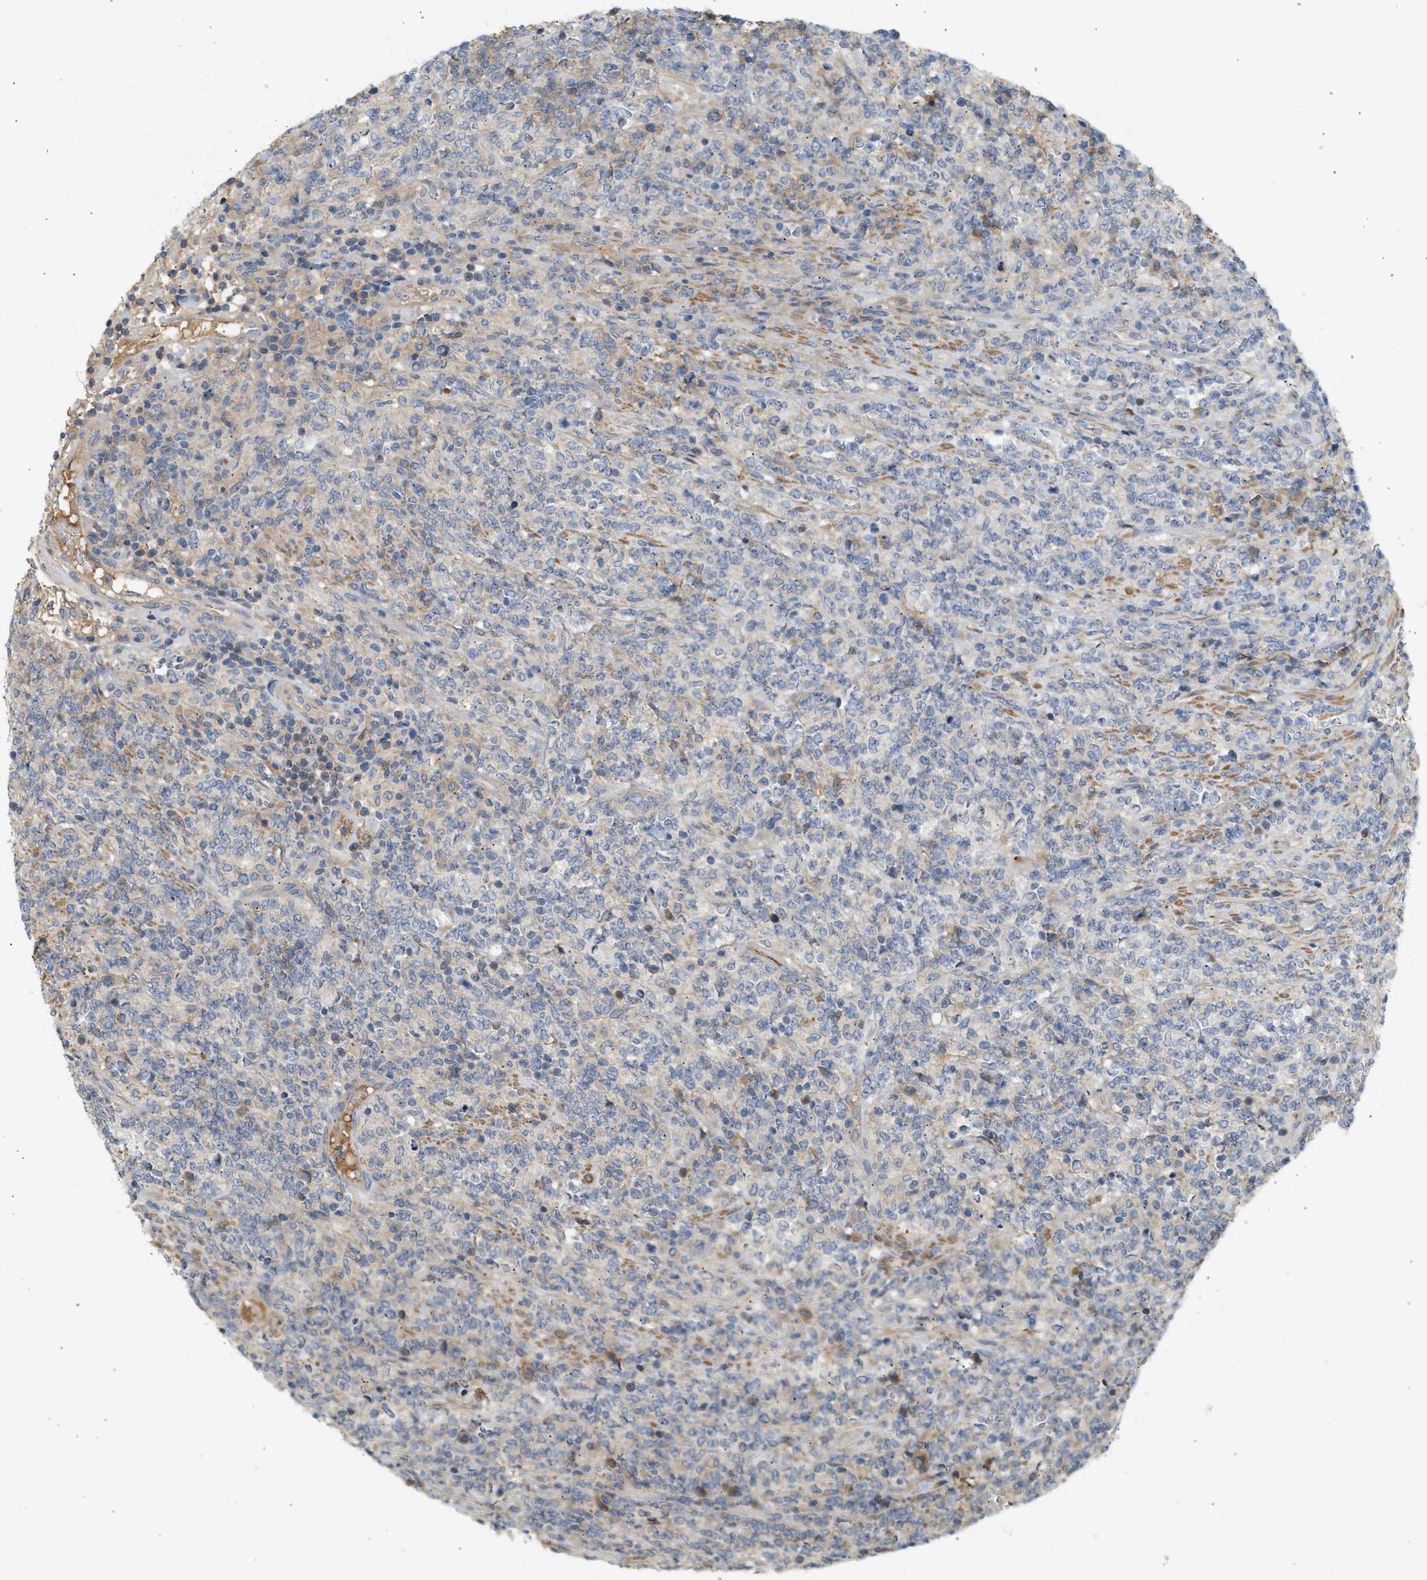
{"staining": {"intensity": "negative", "quantity": "none", "location": "none"}, "tissue": "lymphoma", "cell_type": "Tumor cells", "image_type": "cancer", "snomed": [{"axis": "morphology", "description": "Malignant lymphoma, non-Hodgkin's type, High grade"}, {"axis": "topography", "description": "Soft tissue"}], "caption": "Tumor cells are negative for brown protein staining in high-grade malignant lymphoma, non-Hodgkin's type.", "gene": "F8", "patient": {"sex": "male", "age": 18}}